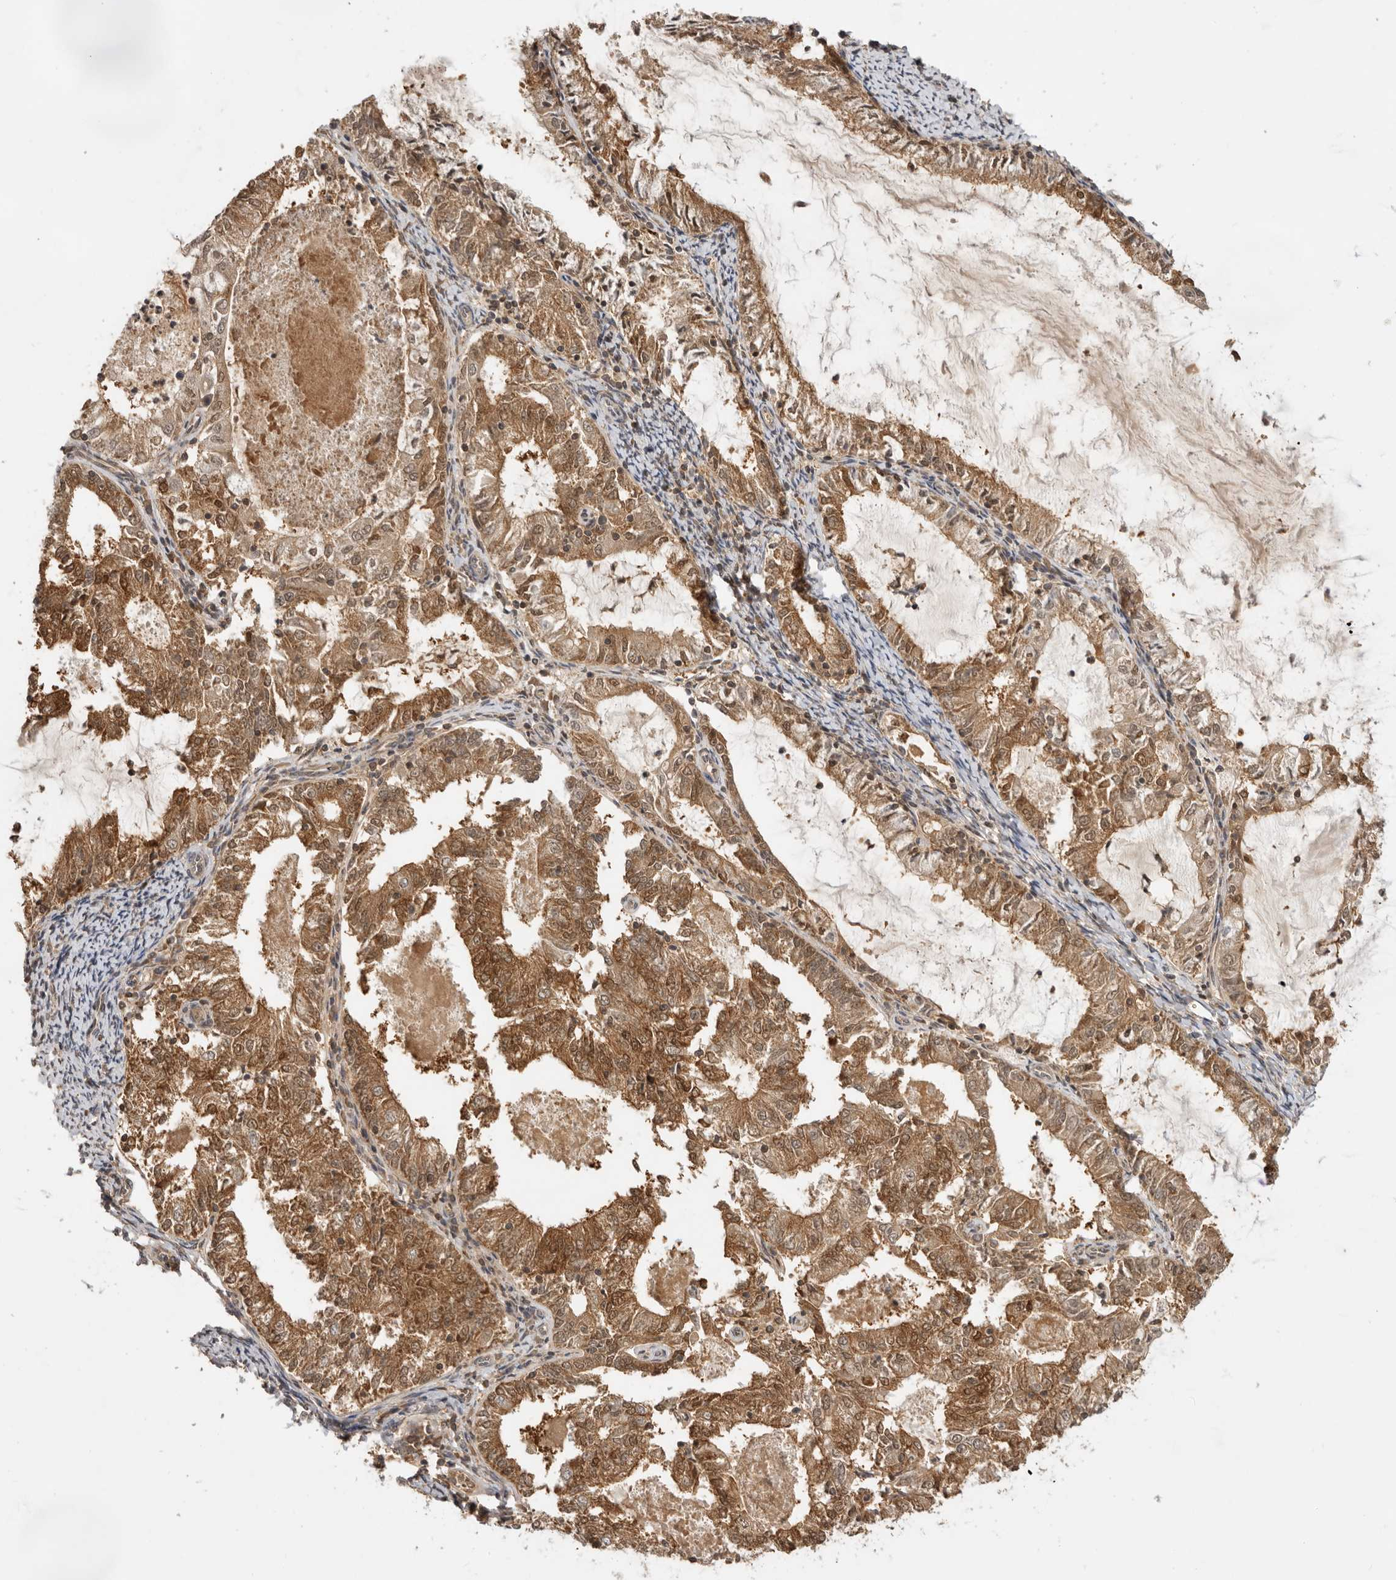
{"staining": {"intensity": "moderate", "quantity": ">75%", "location": "cytoplasmic/membranous"}, "tissue": "endometrial cancer", "cell_type": "Tumor cells", "image_type": "cancer", "snomed": [{"axis": "morphology", "description": "Adenocarcinoma, NOS"}, {"axis": "topography", "description": "Endometrium"}], "caption": "Immunohistochemistry (IHC) (DAB) staining of adenocarcinoma (endometrial) shows moderate cytoplasmic/membranous protein staining in approximately >75% of tumor cells. The staining was performed using DAB (3,3'-diaminobenzidine), with brown indicating positive protein expression. Nuclei are stained blue with hematoxylin.", "gene": "ADPRS", "patient": {"sex": "female", "age": 57}}